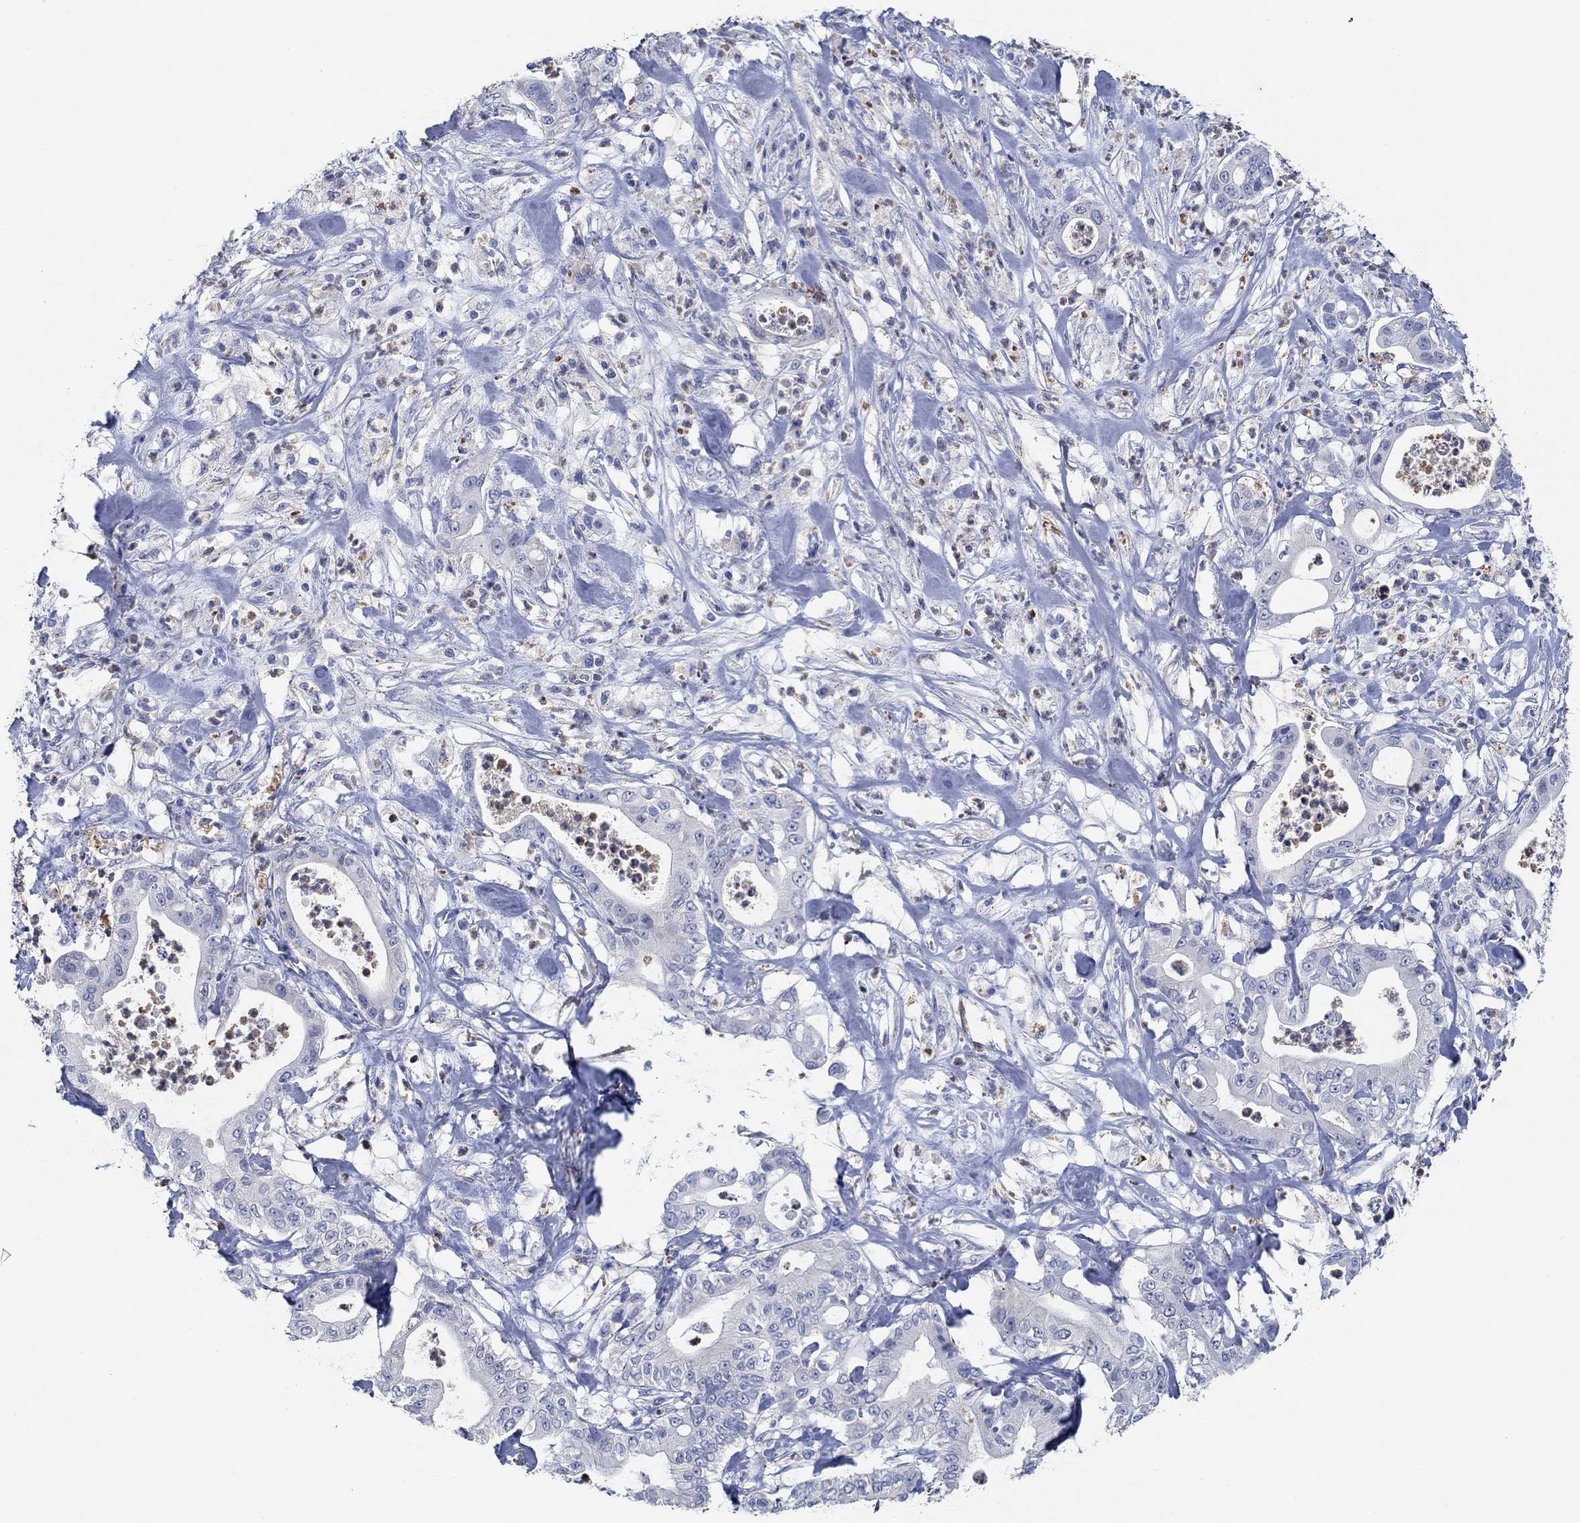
{"staining": {"intensity": "negative", "quantity": "none", "location": "none"}, "tissue": "pancreatic cancer", "cell_type": "Tumor cells", "image_type": "cancer", "snomed": [{"axis": "morphology", "description": "Adenocarcinoma, NOS"}, {"axis": "topography", "description": "Pancreas"}], "caption": "Tumor cells are negative for protein expression in human pancreatic adenocarcinoma. Brightfield microscopy of immunohistochemistry stained with DAB (3,3'-diaminobenzidine) (brown) and hematoxylin (blue), captured at high magnification.", "gene": "CPM", "patient": {"sex": "male", "age": 71}}